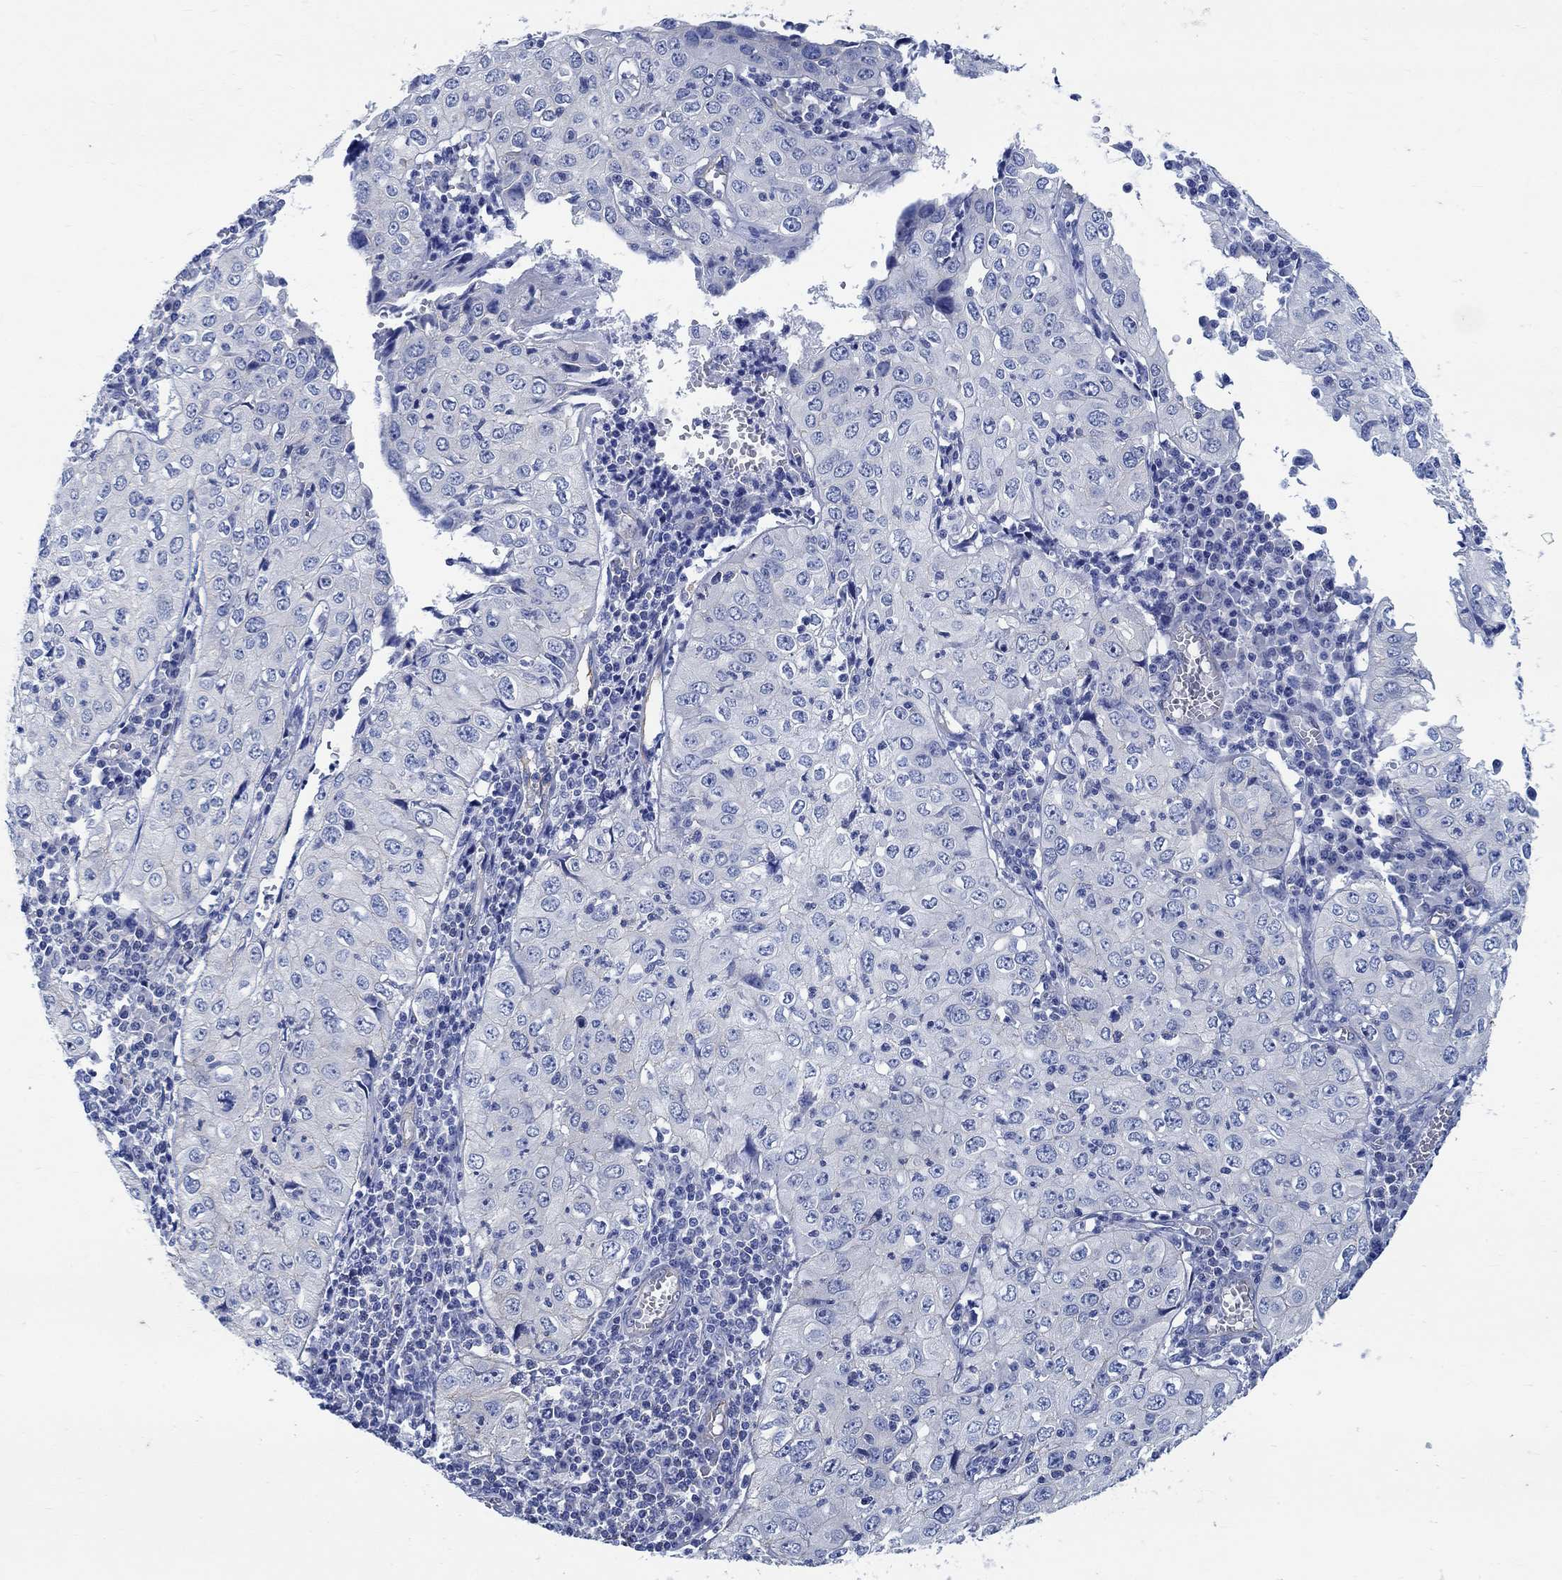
{"staining": {"intensity": "negative", "quantity": "none", "location": "none"}, "tissue": "cervical cancer", "cell_type": "Tumor cells", "image_type": "cancer", "snomed": [{"axis": "morphology", "description": "Squamous cell carcinoma, NOS"}, {"axis": "topography", "description": "Cervix"}], "caption": "The micrograph displays no staining of tumor cells in squamous cell carcinoma (cervical).", "gene": "TMEM198", "patient": {"sex": "female", "age": 24}}